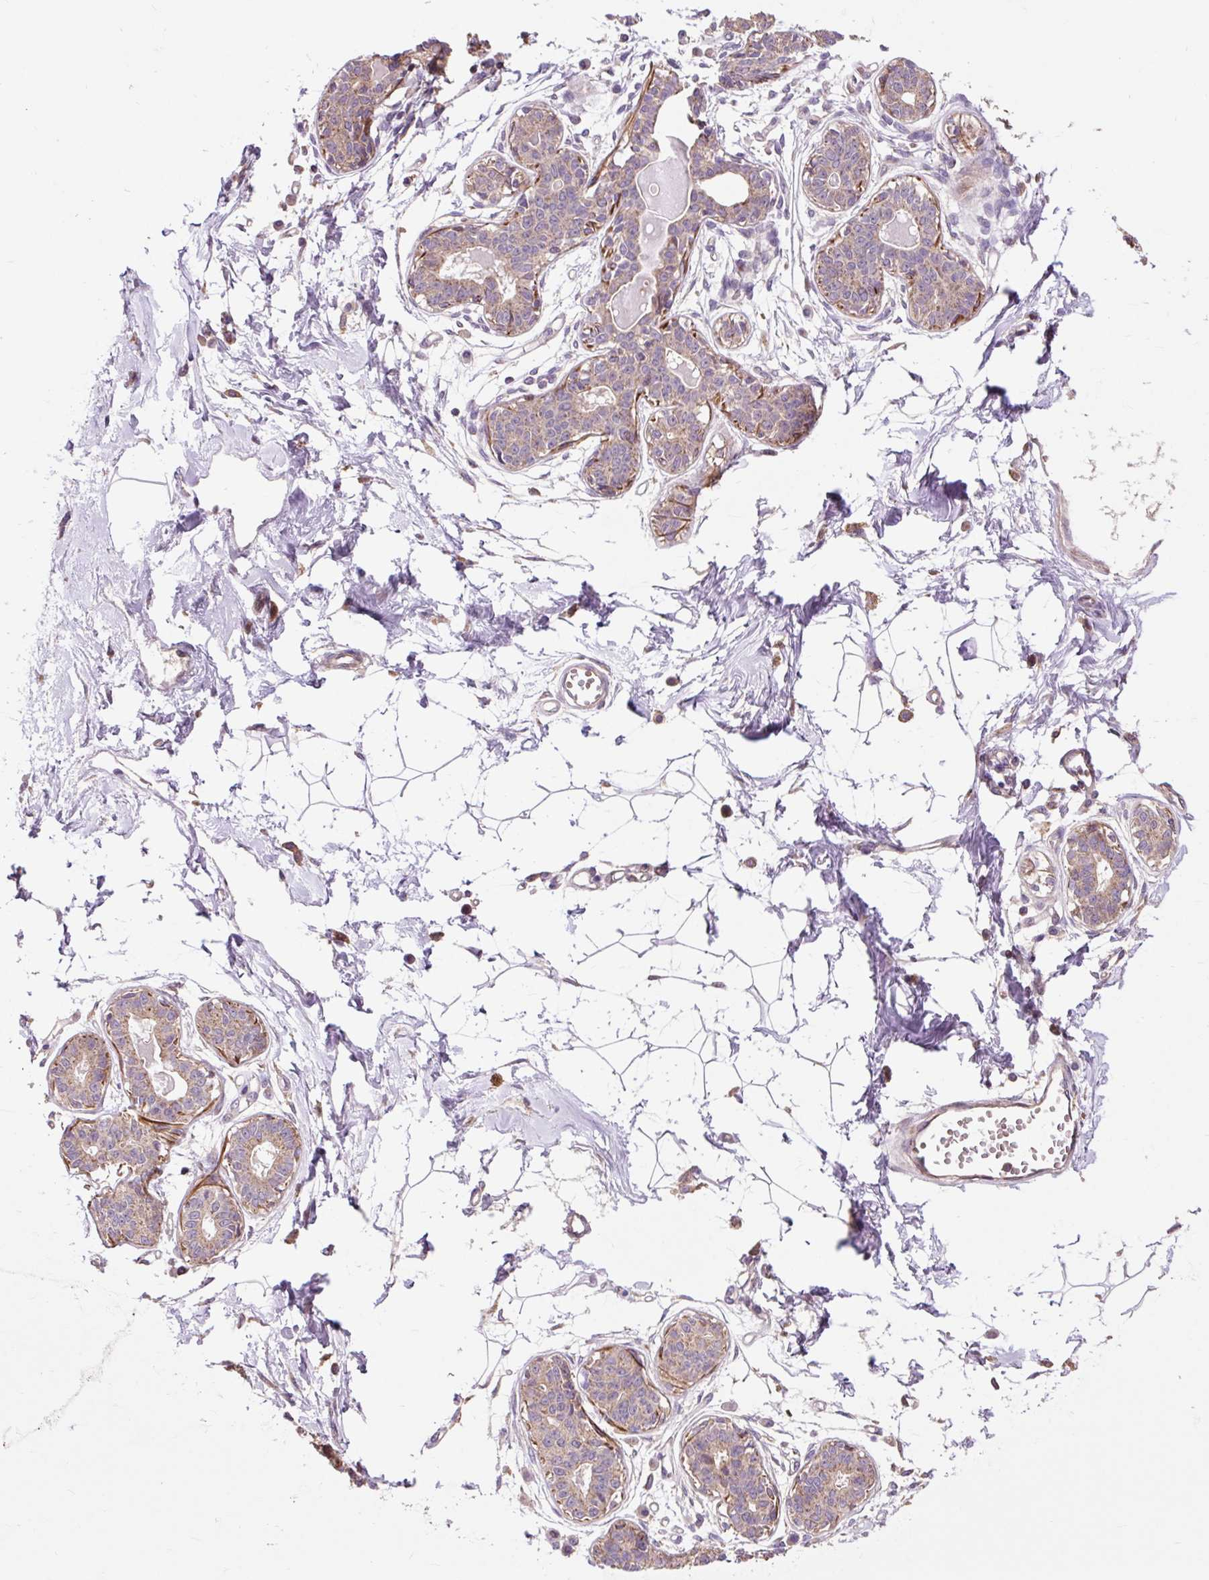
{"staining": {"intensity": "negative", "quantity": "none", "location": "none"}, "tissue": "breast", "cell_type": "Adipocytes", "image_type": "normal", "snomed": [{"axis": "morphology", "description": "Normal tissue, NOS"}, {"axis": "topography", "description": "Breast"}], "caption": "The photomicrograph reveals no significant positivity in adipocytes of breast. (DAB (3,3'-diaminobenzidine) immunohistochemistry (IHC), high magnification).", "gene": "PRIMPOL", "patient": {"sex": "female", "age": 45}}